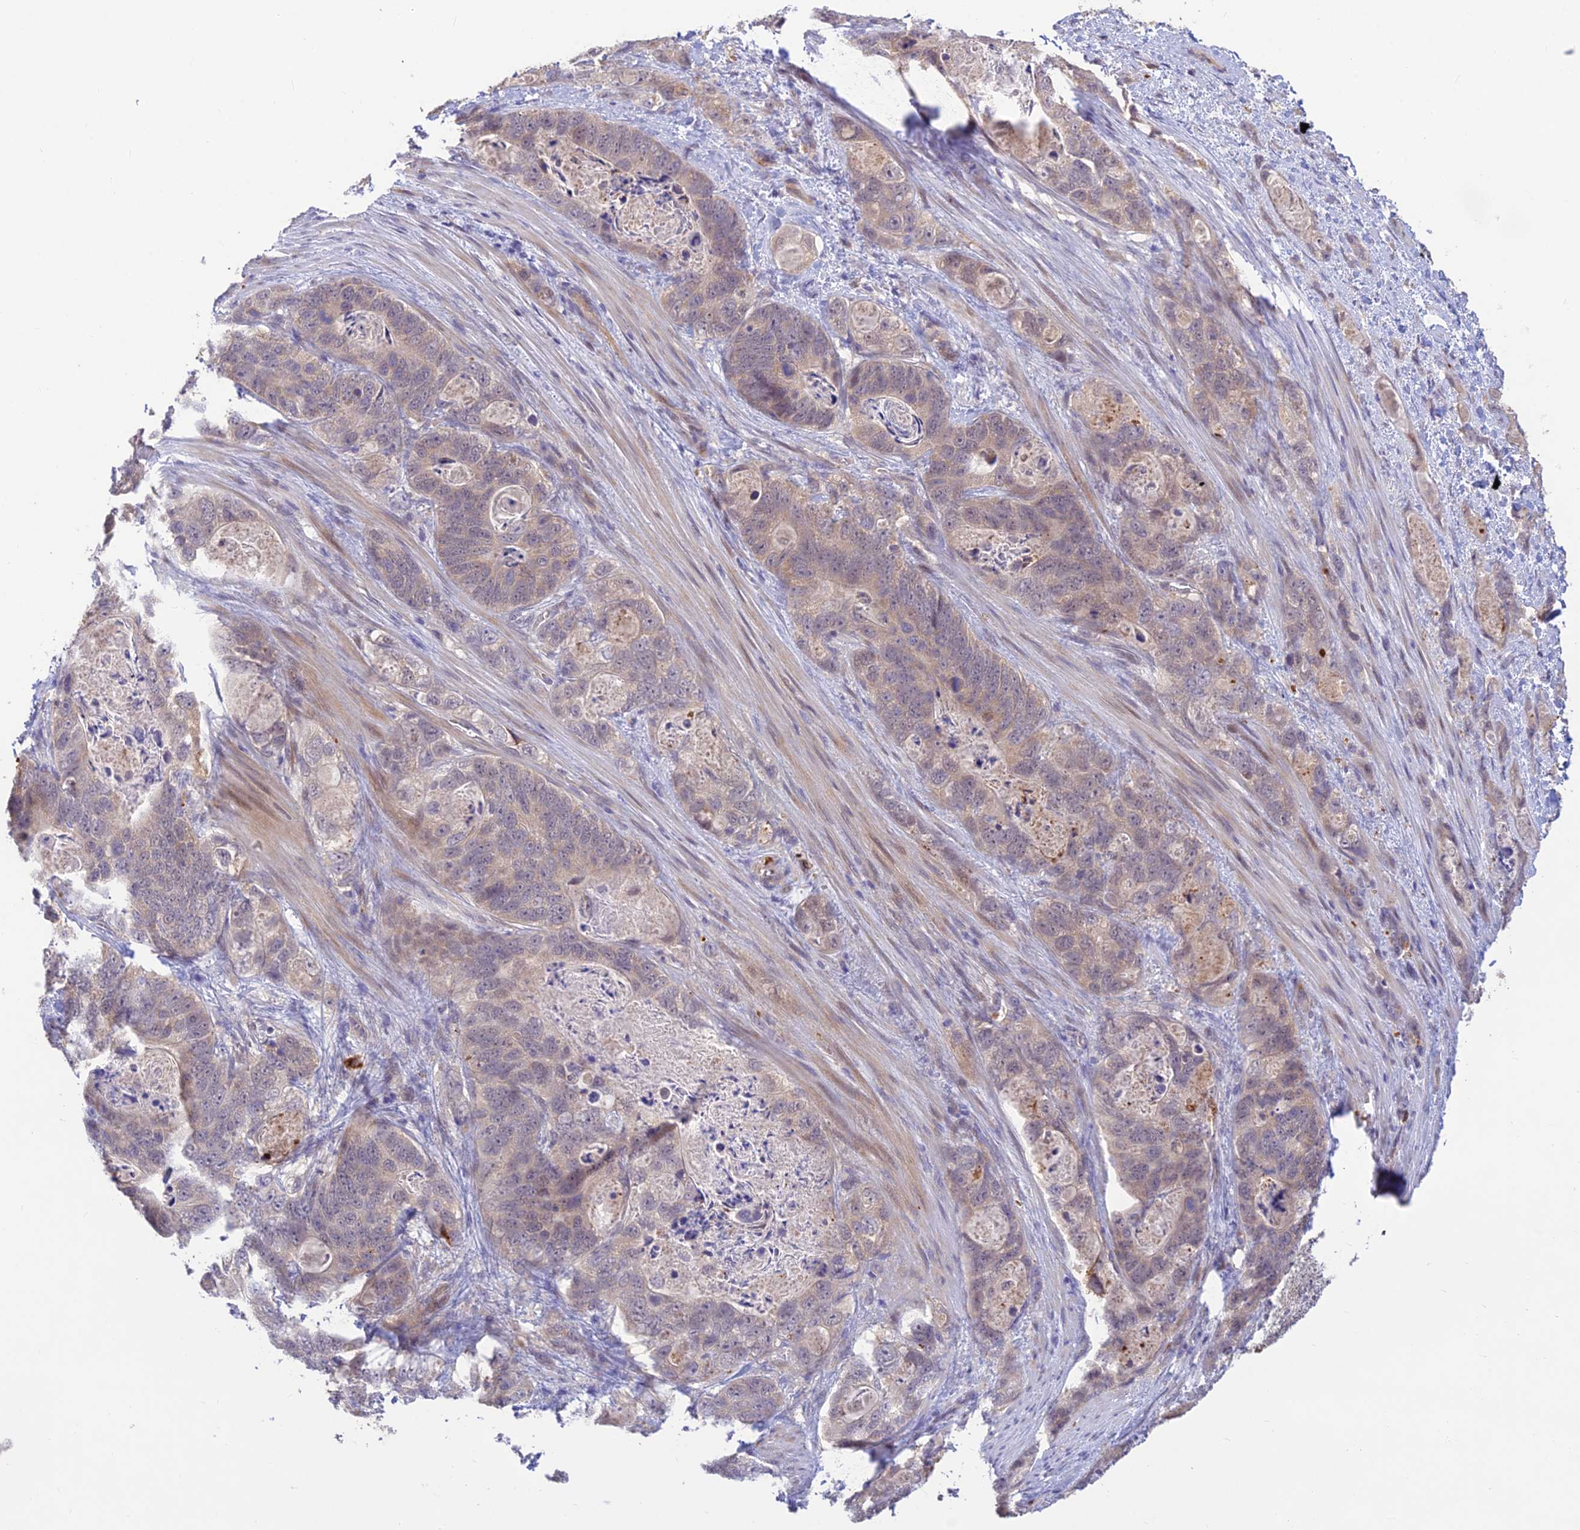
{"staining": {"intensity": "weak", "quantity": "25%-75%", "location": "cytoplasmic/membranous"}, "tissue": "stomach cancer", "cell_type": "Tumor cells", "image_type": "cancer", "snomed": [{"axis": "morphology", "description": "Normal tissue, NOS"}, {"axis": "morphology", "description": "Adenocarcinoma, NOS"}, {"axis": "topography", "description": "Stomach"}], "caption": "Tumor cells demonstrate low levels of weak cytoplasmic/membranous expression in approximately 25%-75% of cells in human adenocarcinoma (stomach).", "gene": "ASPDH", "patient": {"sex": "female", "age": 89}}